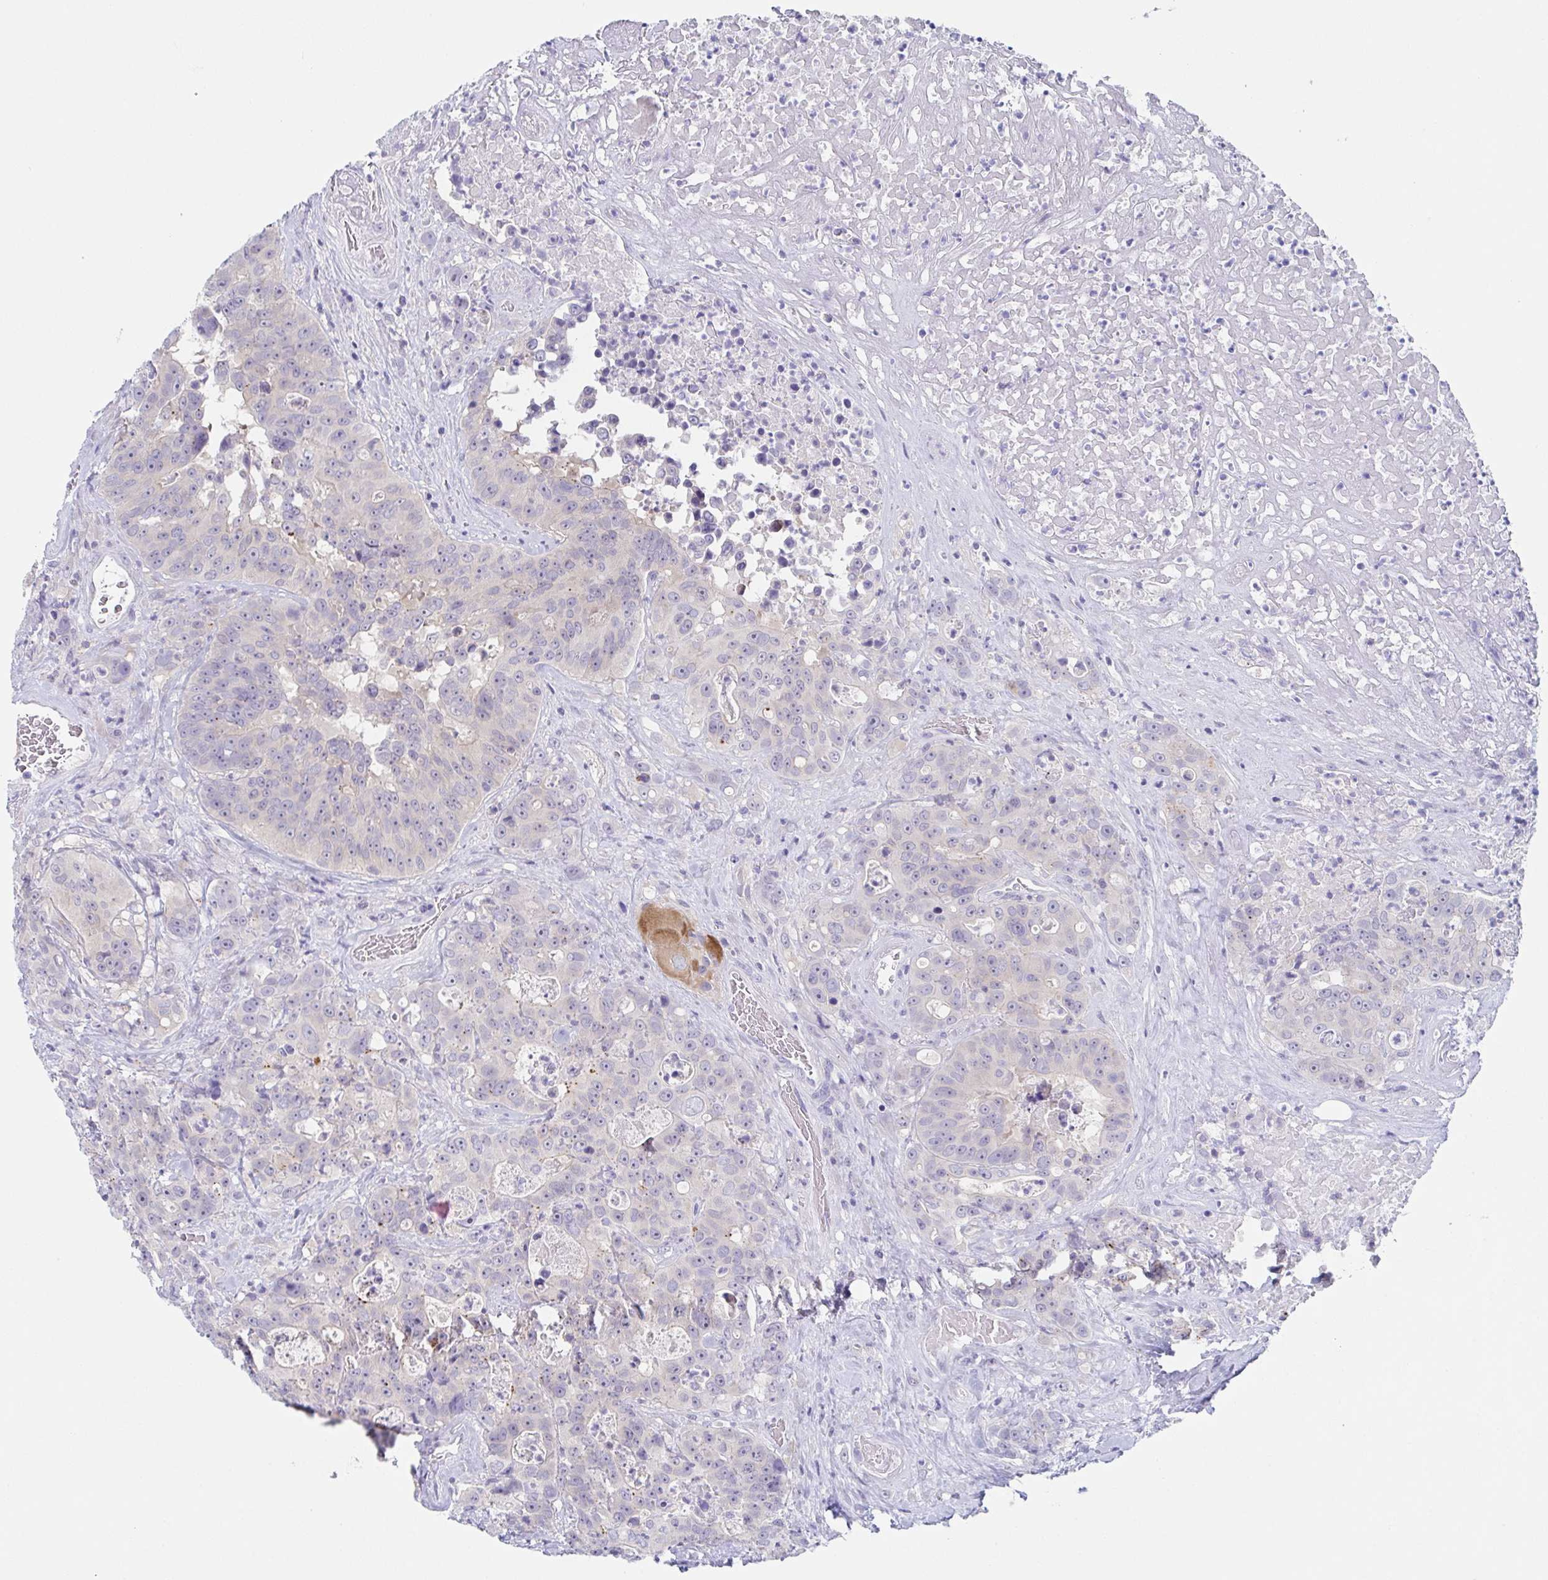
{"staining": {"intensity": "negative", "quantity": "none", "location": "none"}, "tissue": "colorectal cancer", "cell_type": "Tumor cells", "image_type": "cancer", "snomed": [{"axis": "morphology", "description": "Adenocarcinoma, NOS"}, {"axis": "topography", "description": "Rectum"}], "caption": "IHC of human colorectal adenocarcinoma reveals no staining in tumor cells.", "gene": "HTR2A", "patient": {"sex": "female", "age": 62}}